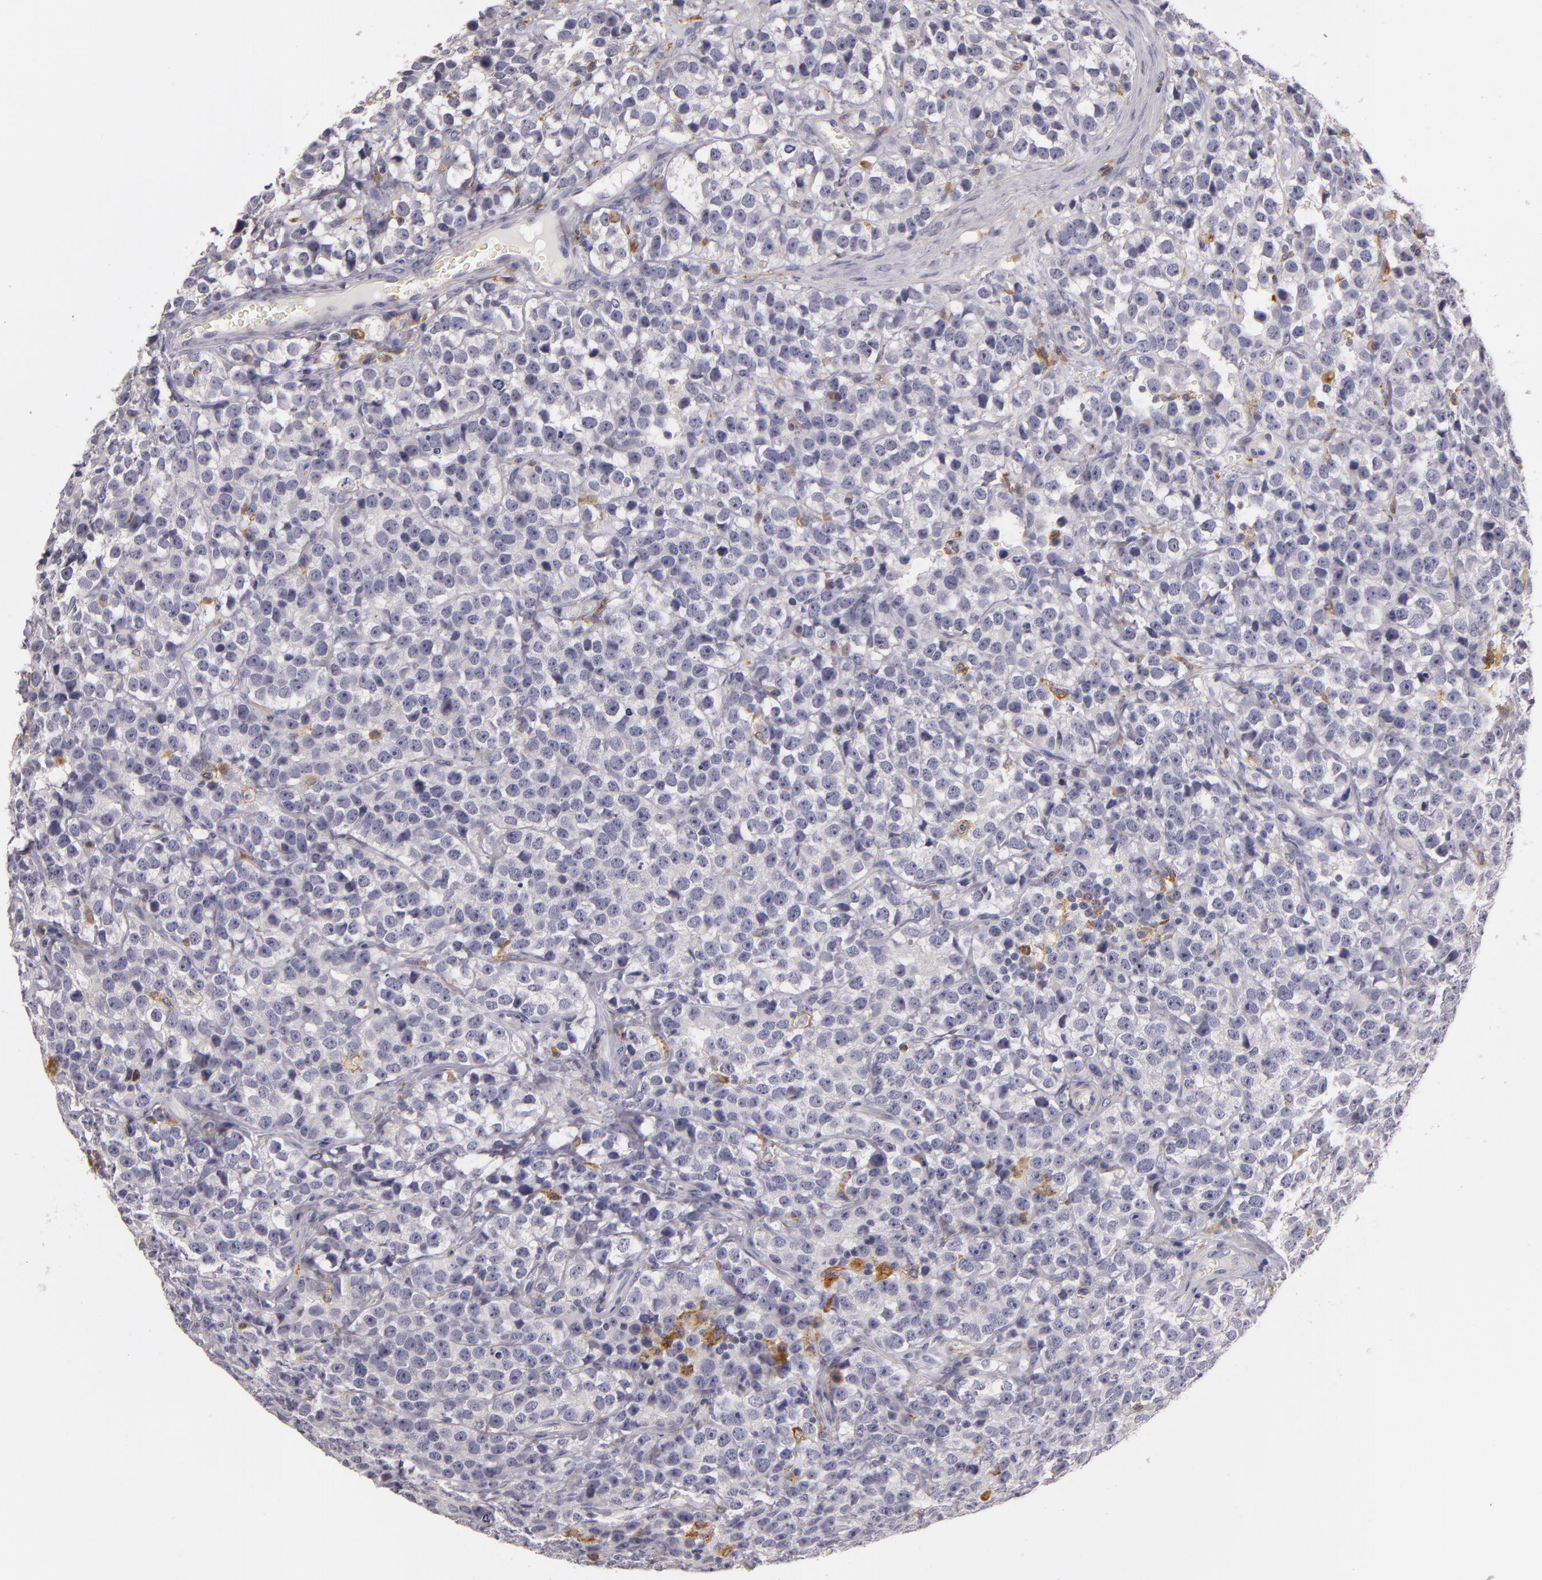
{"staining": {"intensity": "negative", "quantity": "none", "location": "none"}, "tissue": "testis cancer", "cell_type": "Tumor cells", "image_type": "cancer", "snomed": [{"axis": "morphology", "description": "Seminoma, NOS"}, {"axis": "topography", "description": "Testis"}], "caption": "This is a image of immunohistochemistry (IHC) staining of testis seminoma, which shows no staining in tumor cells.", "gene": "TLR8", "patient": {"sex": "male", "age": 25}}